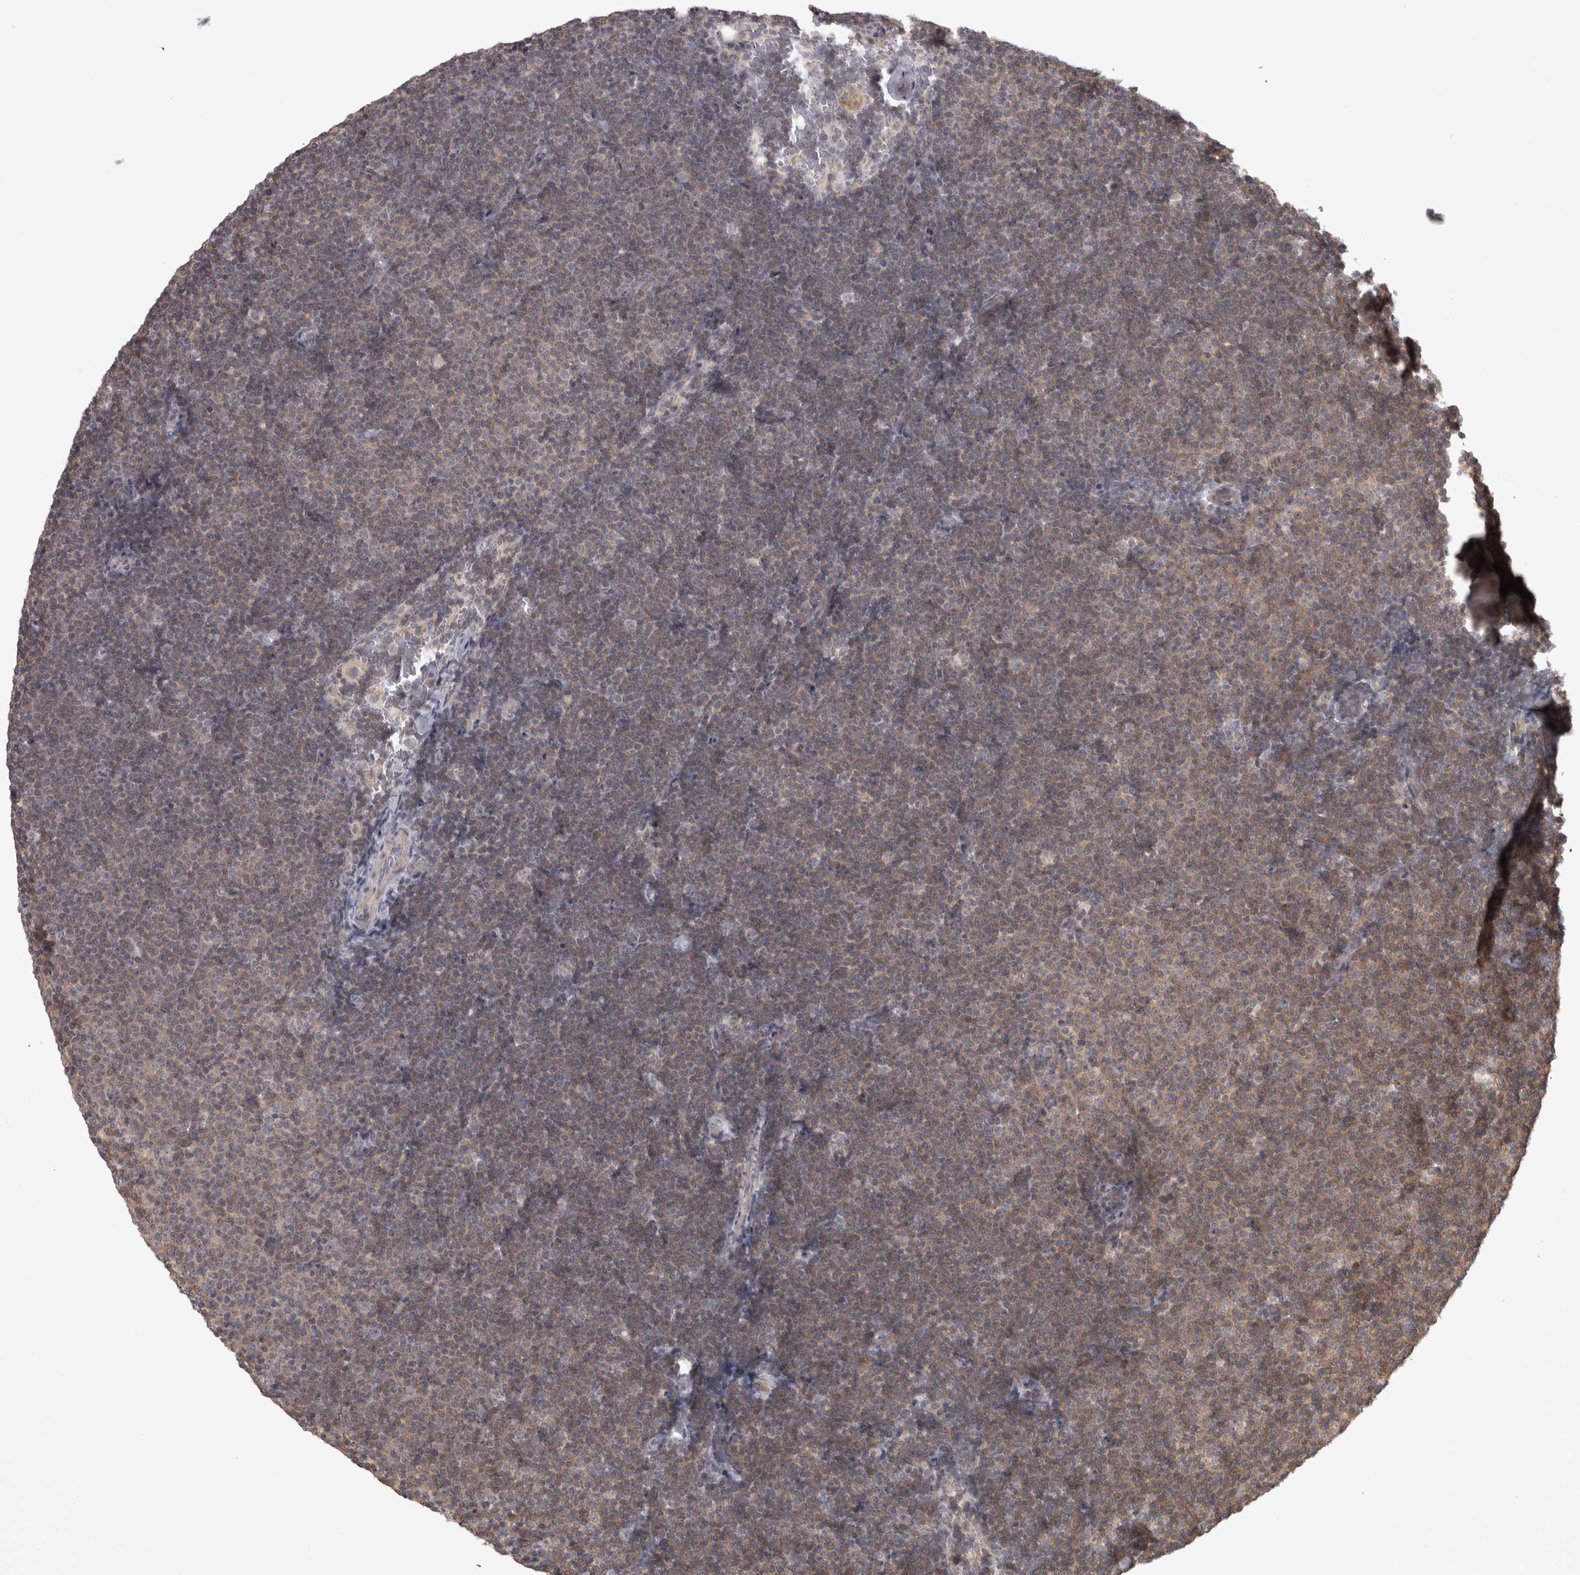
{"staining": {"intensity": "weak", "quantity": ">75%", "location": "cytoplasmic/membranous"}, "tissue": "lymphoma", "cell_type": "Tumor cells", "image_type": "cancer", "snomed": [{"axis": "morphology", "description": "Malignant lymphoma, non-Hodgkin's type, Low grade"}, {"axis": "topography", "description": "Lymph node"}], "caption": "Immunohistochemistry (IHC) of human lymphoma demonstrates low levels of weak cytoplasmic/membranous positivity in approximately >75% of tumor cells.", "gene": "PPP1R12B", "patient": {"sex": "female", "age": 53}}